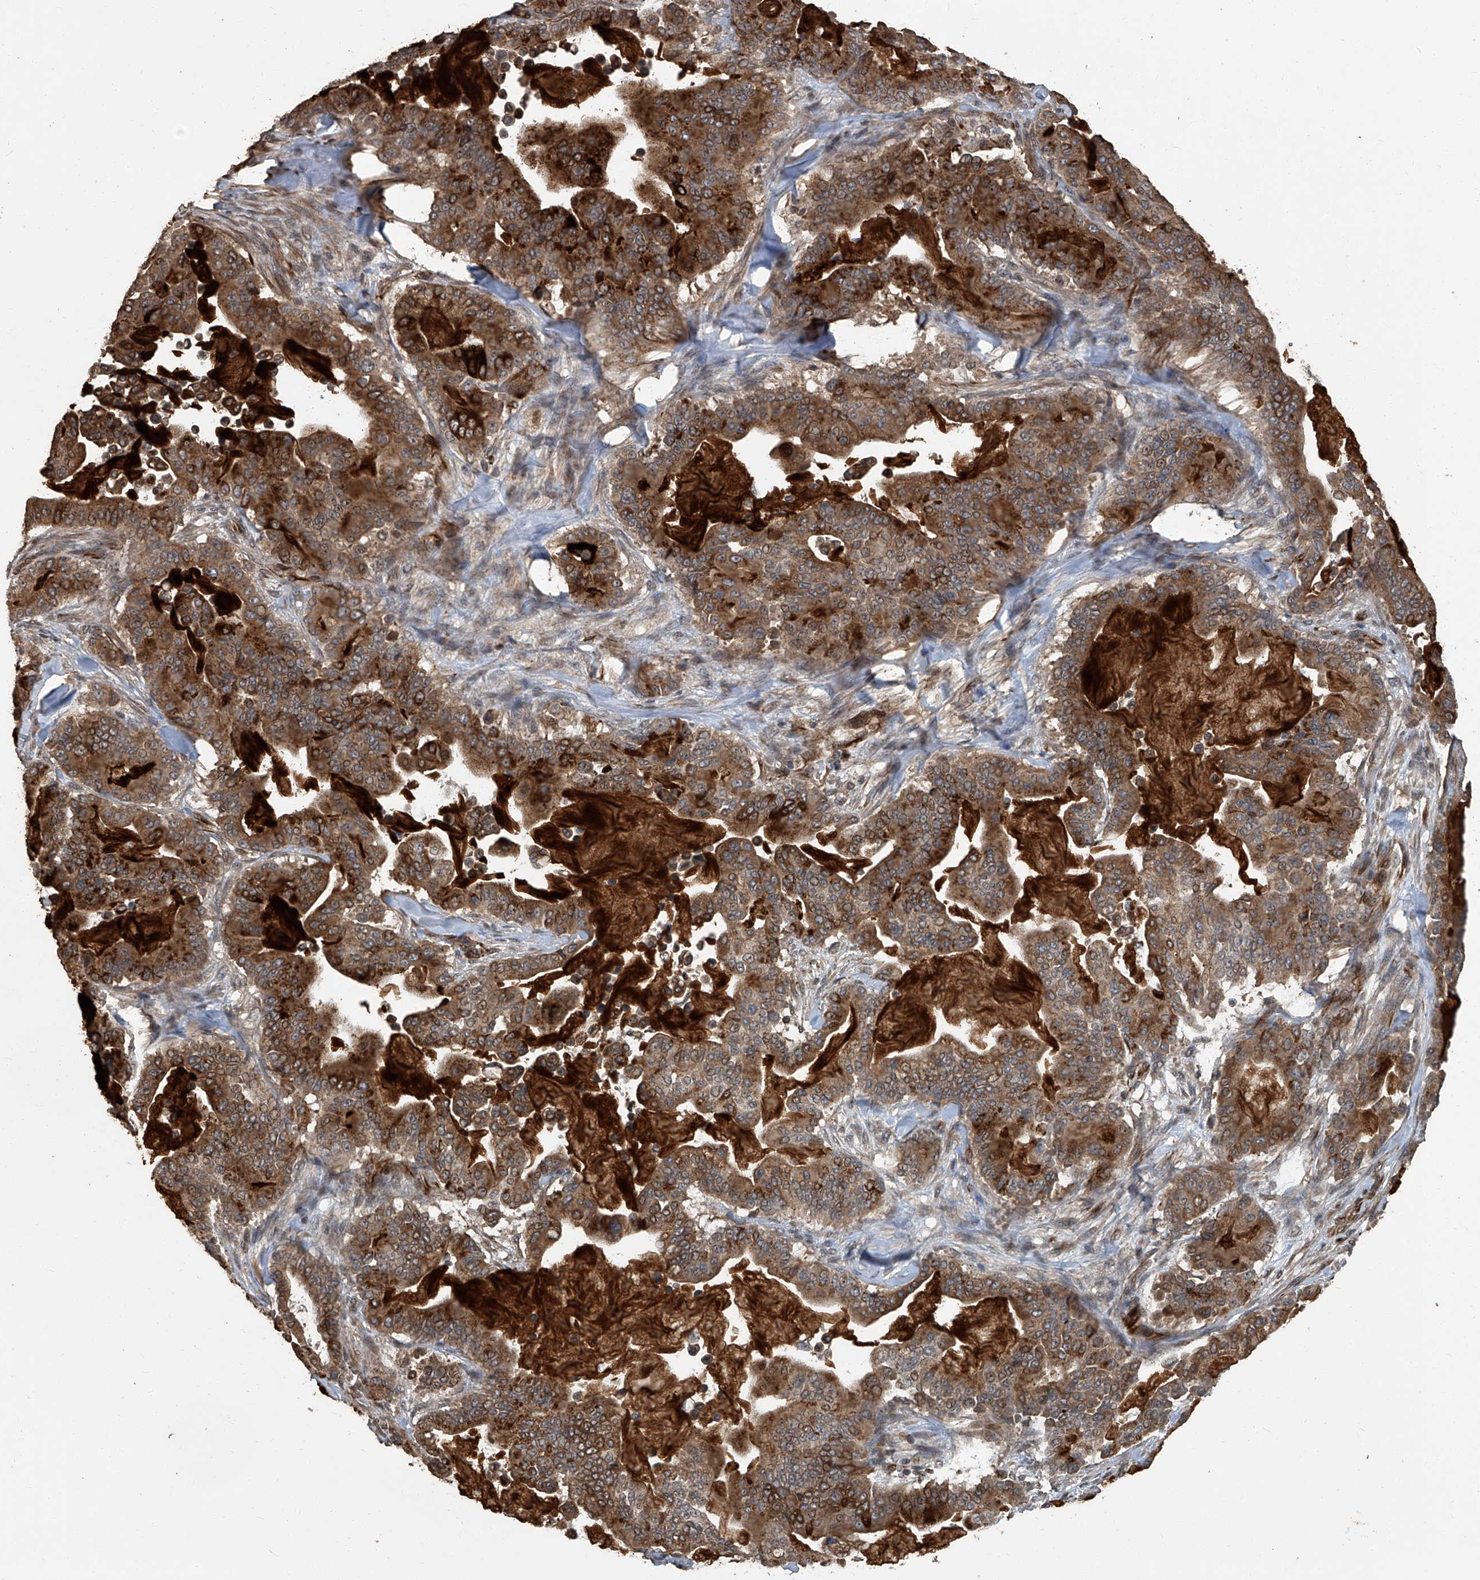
{"staining": {"intensity": "moderate", "quantity": ">75%", "location": "cytoplasmic/membranous"}, "tissue": "pancreatic cancer", "cell_type": "Tumor cells", "image_type": "cancer", "snomed": [{"axis": "morphology", "description": "Adenocarcinoma, NOS"}, {"axis": "topography", "description": "Pancreas"}], "caption": "Tumor cells show medium levels of moderate cytoplasmic/membranous positivity in approximately >75% of cells in human pancreatic adenocarcinoma.", "gene": "GPR132", "patient": {"sex": "male", "age": 63}}